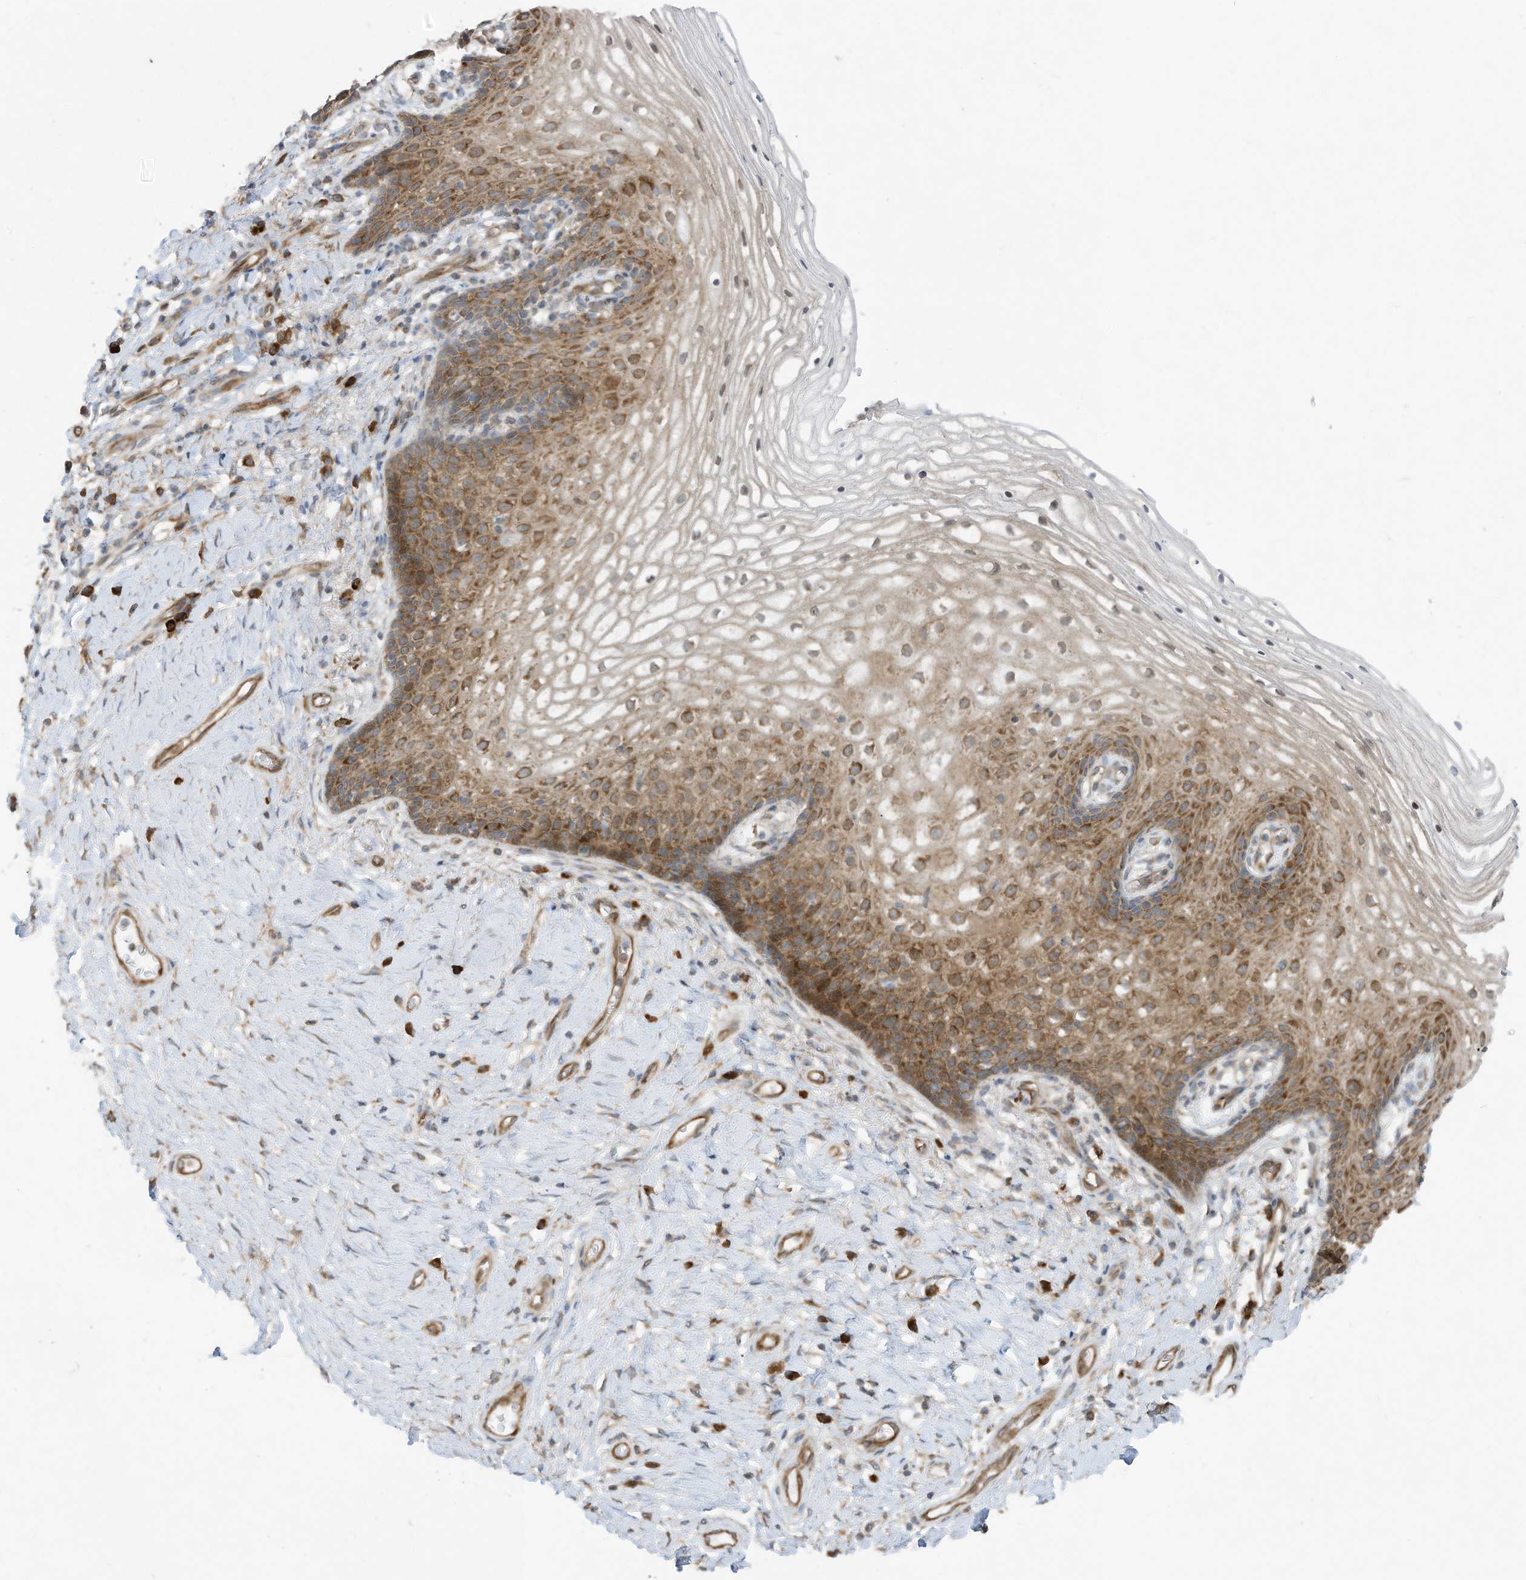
{"staining": {"intensity": "moderate", "quantity": "25%-75%", "location": "cytoplasmic/membranous"}, "tissue": "vagina", "cell_type": "Squamous epithelial cells", "image_type": "normal", "snomed": [{"axis": "morphology", "description": "Normal tissue, NOS"}, {"axis": "topography", "description": "Vagina"}], "caption": "A high-resolution image shows IHC staining of unremarkable vagina, which shows moderate cytoplasmic/membranous expression in approximately 25%-75% of squamous epithelial cells.", "gene": "USE1", "patient": {"sex": "female", "age": 60}}